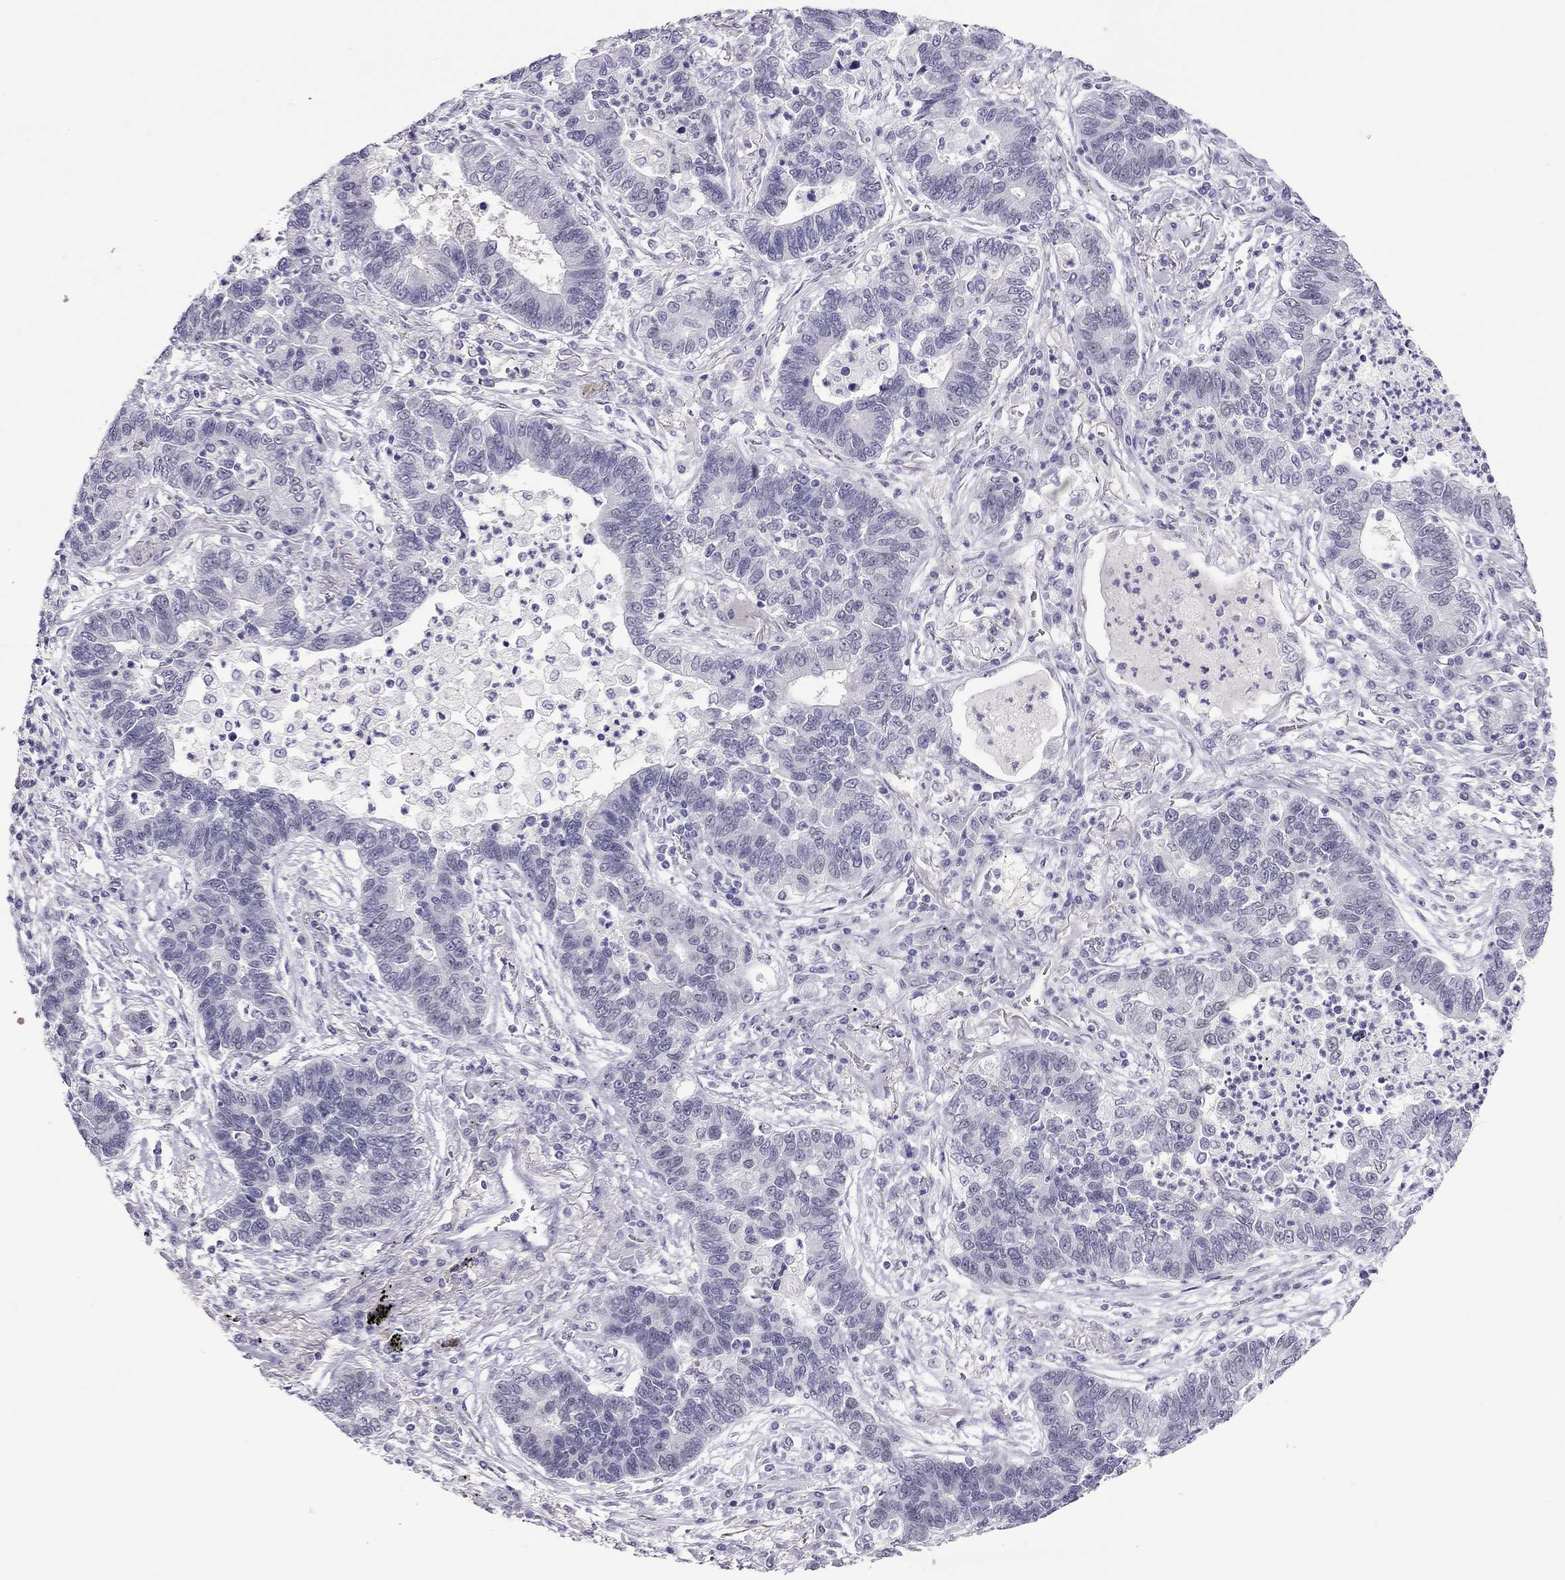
{"staining": {"intensity": "negative", "quantity": "none", "location": "none"}, "tissue": "lung cancer", "cell_type": "Tumor cells", "image_type": "cancer", "snomed": [{"axis": "morphology", "description": "Adenocarcinoma, NOS"}, {"axis": "topography", "description": "Lung"}], "caption": "High magnification brightfield microscopy of adenocarcinoma (lung) stained with DAB (3,3'-diaminobenzidine) (brown) and counterstained with hematoxylin (blue): tumor cells show no significant positivity. (DAB (3,3'-diaminobenzidine) immunohistochemistry (IHC) visualized using brightfield microscopy, high magnification).", "gene": "CHRNB3", "patient": {"sex": "female", "age": 57}}